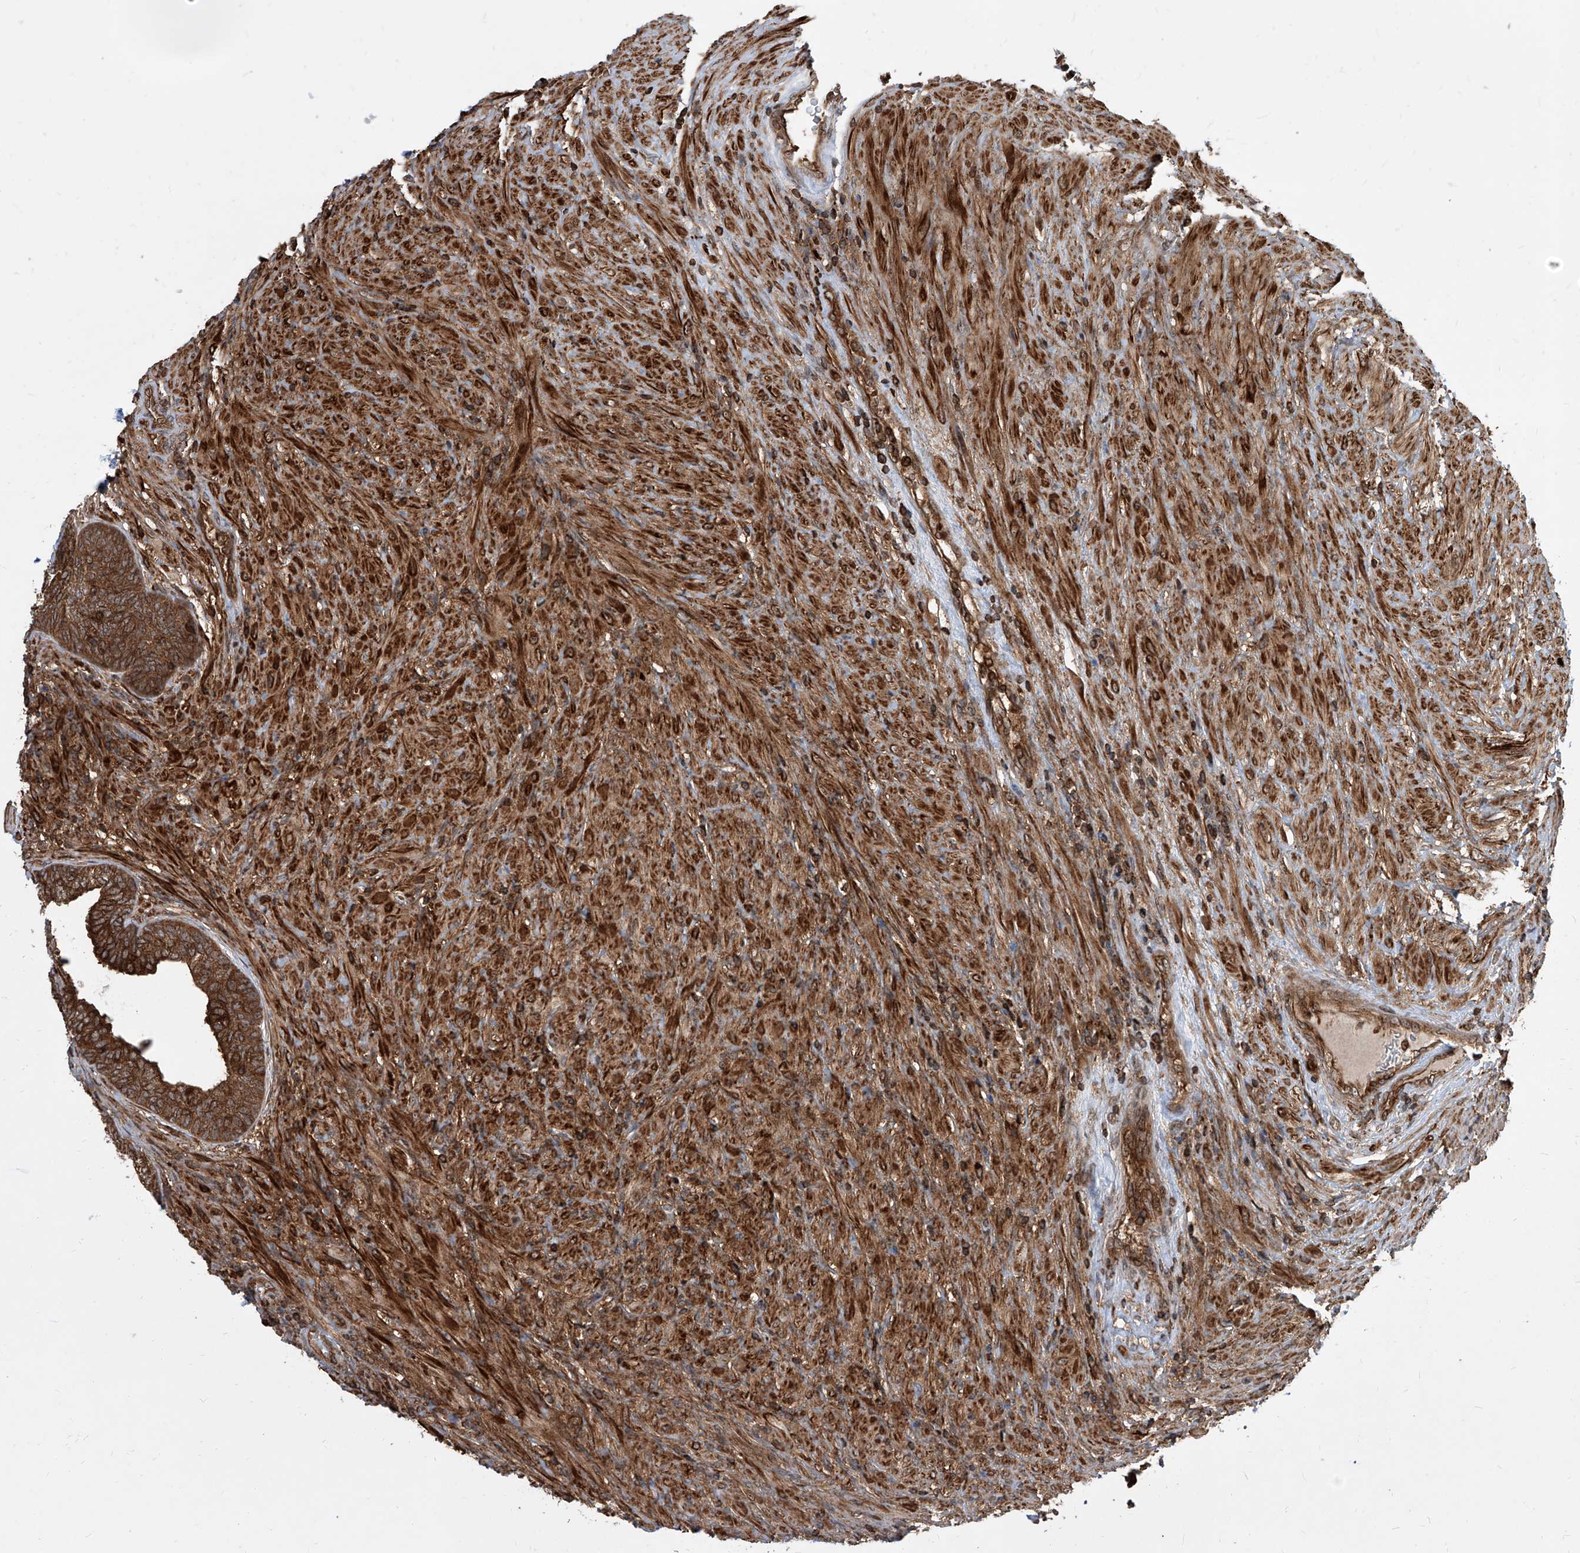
{"staining": {"intensity": "strong", "quantity": ">75%", "location": "cytoplasmic/membranous,nuclear"}, "tissue": "prostate", "cell_type": "Glandular cells", "image_type": "normal", "snomed": [{"axis": "morphology", "description": "Normal tissue, NOS"}, {"axis": "topography", "description": "Prostate"}], "caption": "Immunohistochemistry (IHC) of normal prostate displays high levels of strong cytoplasmic/membranous,nuclear positivity in about >75% of glandular cells. Nuclei are stained in blue.", "gene": "MAGED2", "patient": {"sex": "male", "age": 76}}